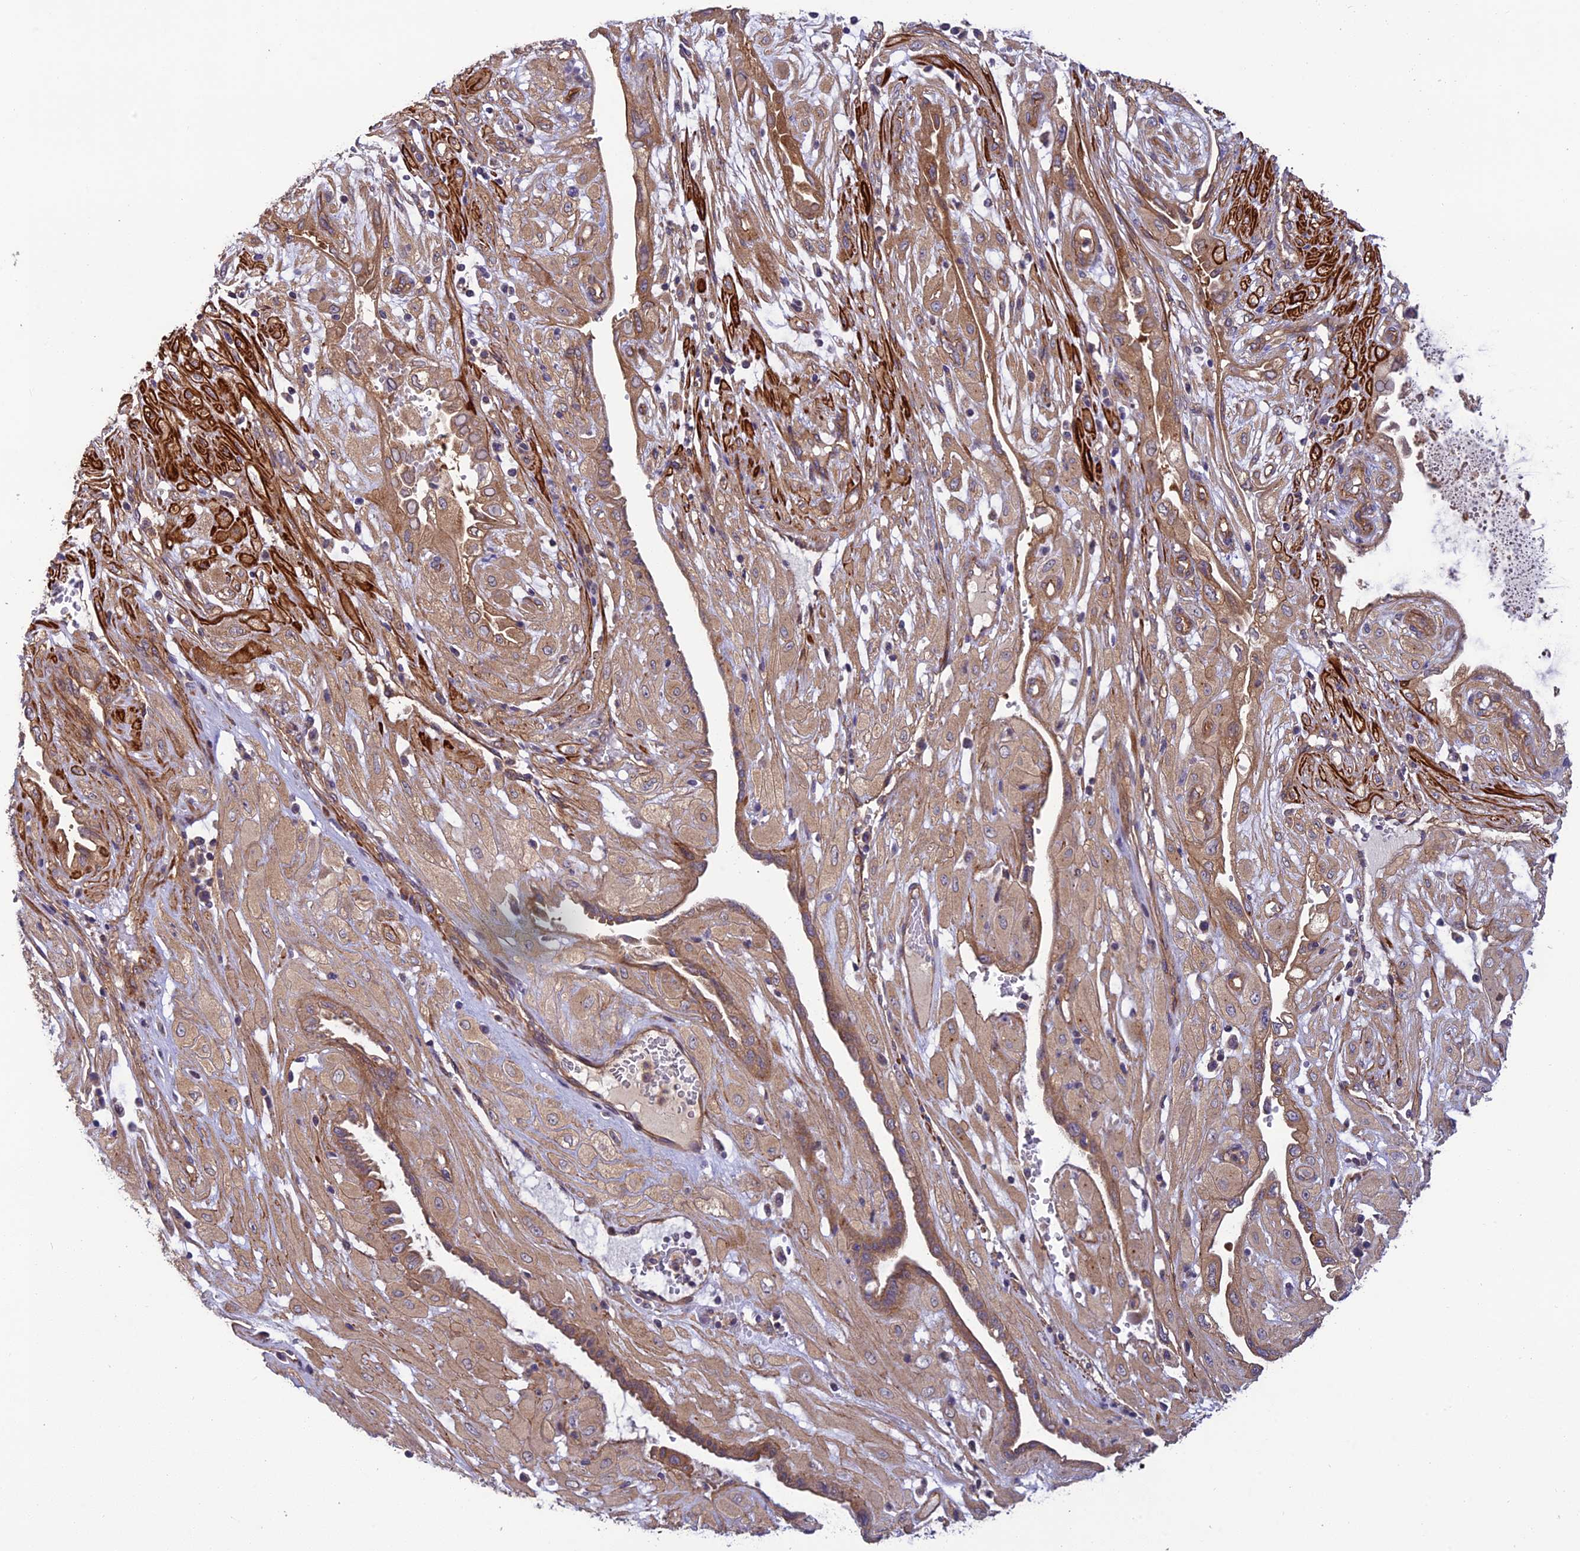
{"staining": {"intensity": "moderate", "quantity": ">75%", "location": "cytoplasmic/membranous"}, "tissue": "cervical cancer", "cell_type": "Tumor cells", "image_type": "cancer", "snomed": [{"axis": "morphology", "description": "Squamous cell carcinoma, NOS"}, {"axis": "topography", "description": "Cervix"}], "caption": "Immunohistochemical staining of human squamous cell carcinoma (cervical) demonstrates medium levels of moderate cytoplasmic/membranous protein staining in approximately >75% of tumor cells.", "gene": "ADAMTS15", "patient": {"sex": "female", "age": 36}}